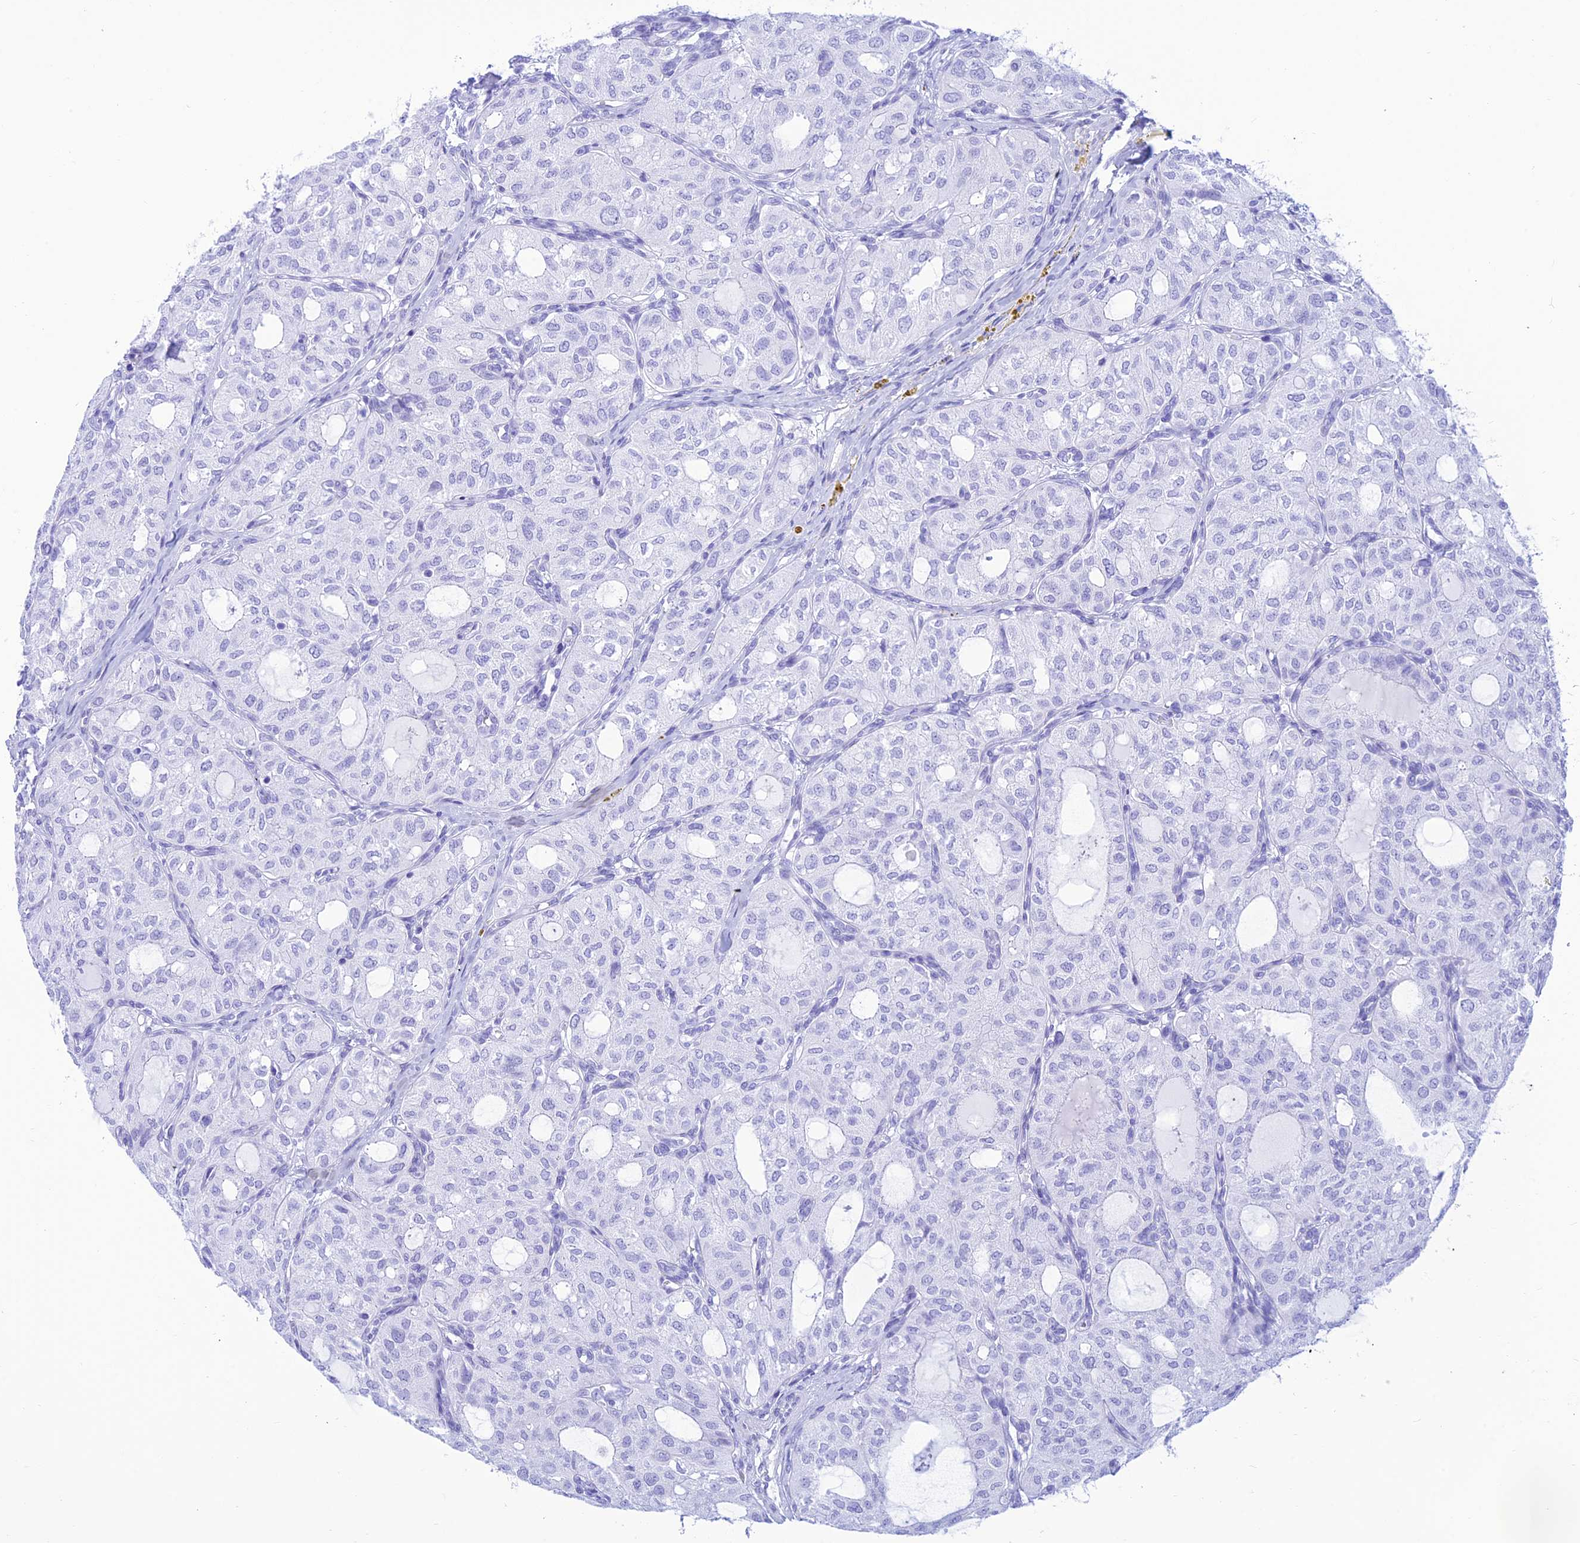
{"staining": {"intensity": "negative", "quantity": "none", "location": "none"}, "tissue": "thyroid cancer", "cell_type": "Tumor cells", "image_type": "cancer", "snomed": [{"axis": "morphology", "description": "Follicular adenoma carcinoma, NOS"}, {"axis": "topography", "description": "Thyroid gland"}], "caption": "The photomicrograph shows no significant expression in tumor cells of follicular adenoma carcinoma (thyroid).", "gene": "PRNP", "patient": {"sex": "male", "age": 75}}